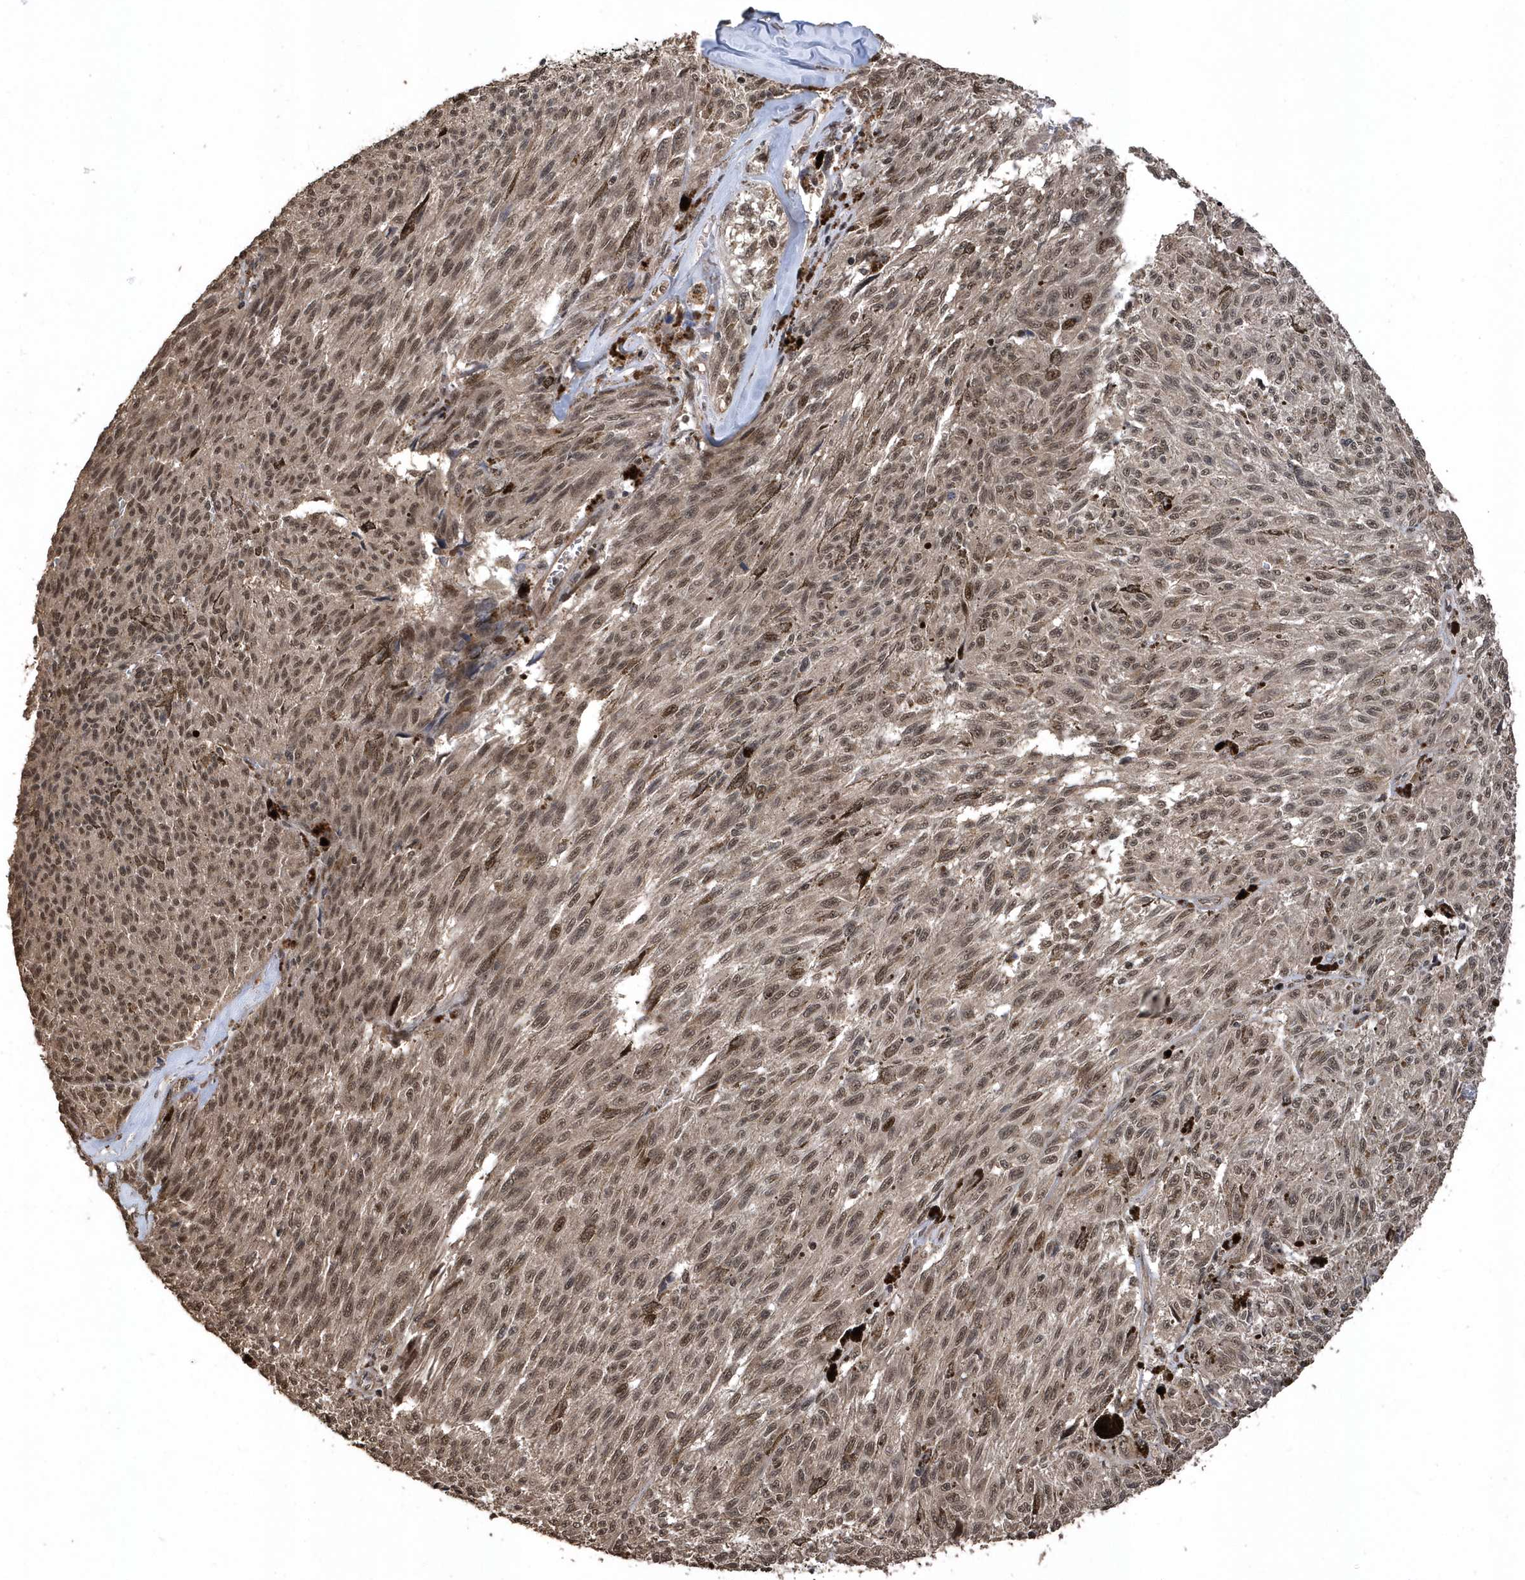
{"staining": {"intensity": "moderate", "quantity": ">75%", "location": "nuclear"}, "tissue": "melanoma", "cell_type": "Tumor cells", "image_type": "cancer", "snomed": [{"axis": "morphology", "description": "Malignant melanoma, NOS"}, {"axis": "topography", "description": "Skin"}], "caption": "DAB immunohistochemical staining of human malignant melanoma displays moderate nuclear protein expression in about >75% of tumor cells.", "gene": "INTS12", "patient": {"sex": "female", "age": 72}}